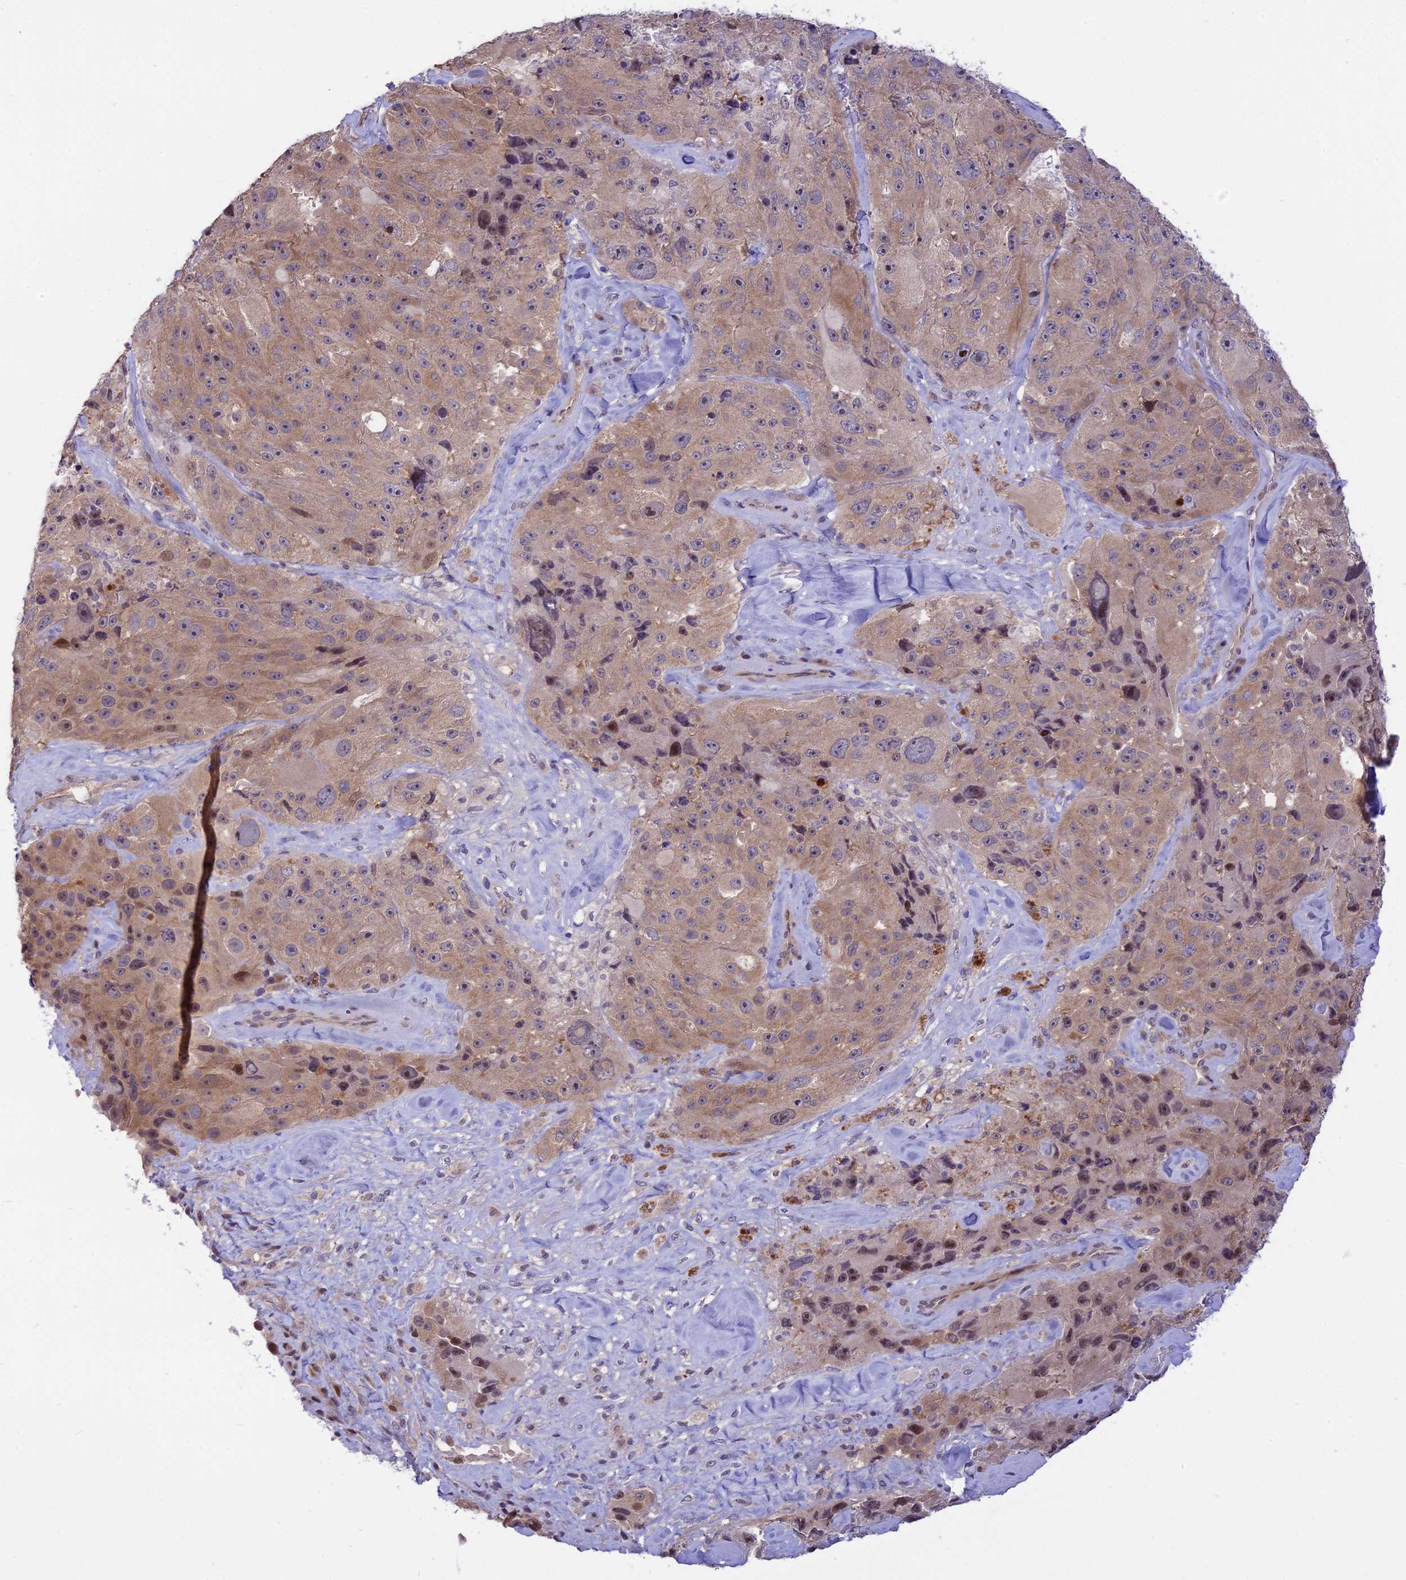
{"staining": {"intensity": "moderate", "quantity": ">75%", "location": "cytoplasmic/membranous"}, "tissue": "melanoma", "cell_type": "Tumor cells", "image_type": "cancer", "snomed": [{"axis": "morphology", "description": "Malignant melanoma, Metastatic site"}, {"axis": "topography", "description": "Lymph node"}], "caption": "An IHC histopathology image of neoplastic tissue is shown. Protein staining in brown labels moderate cytoplasmic/membranous positivity in melanoma within tumor cells.", "gene": "ZNF837", "patient": {"sex": "male", "age": 62}}